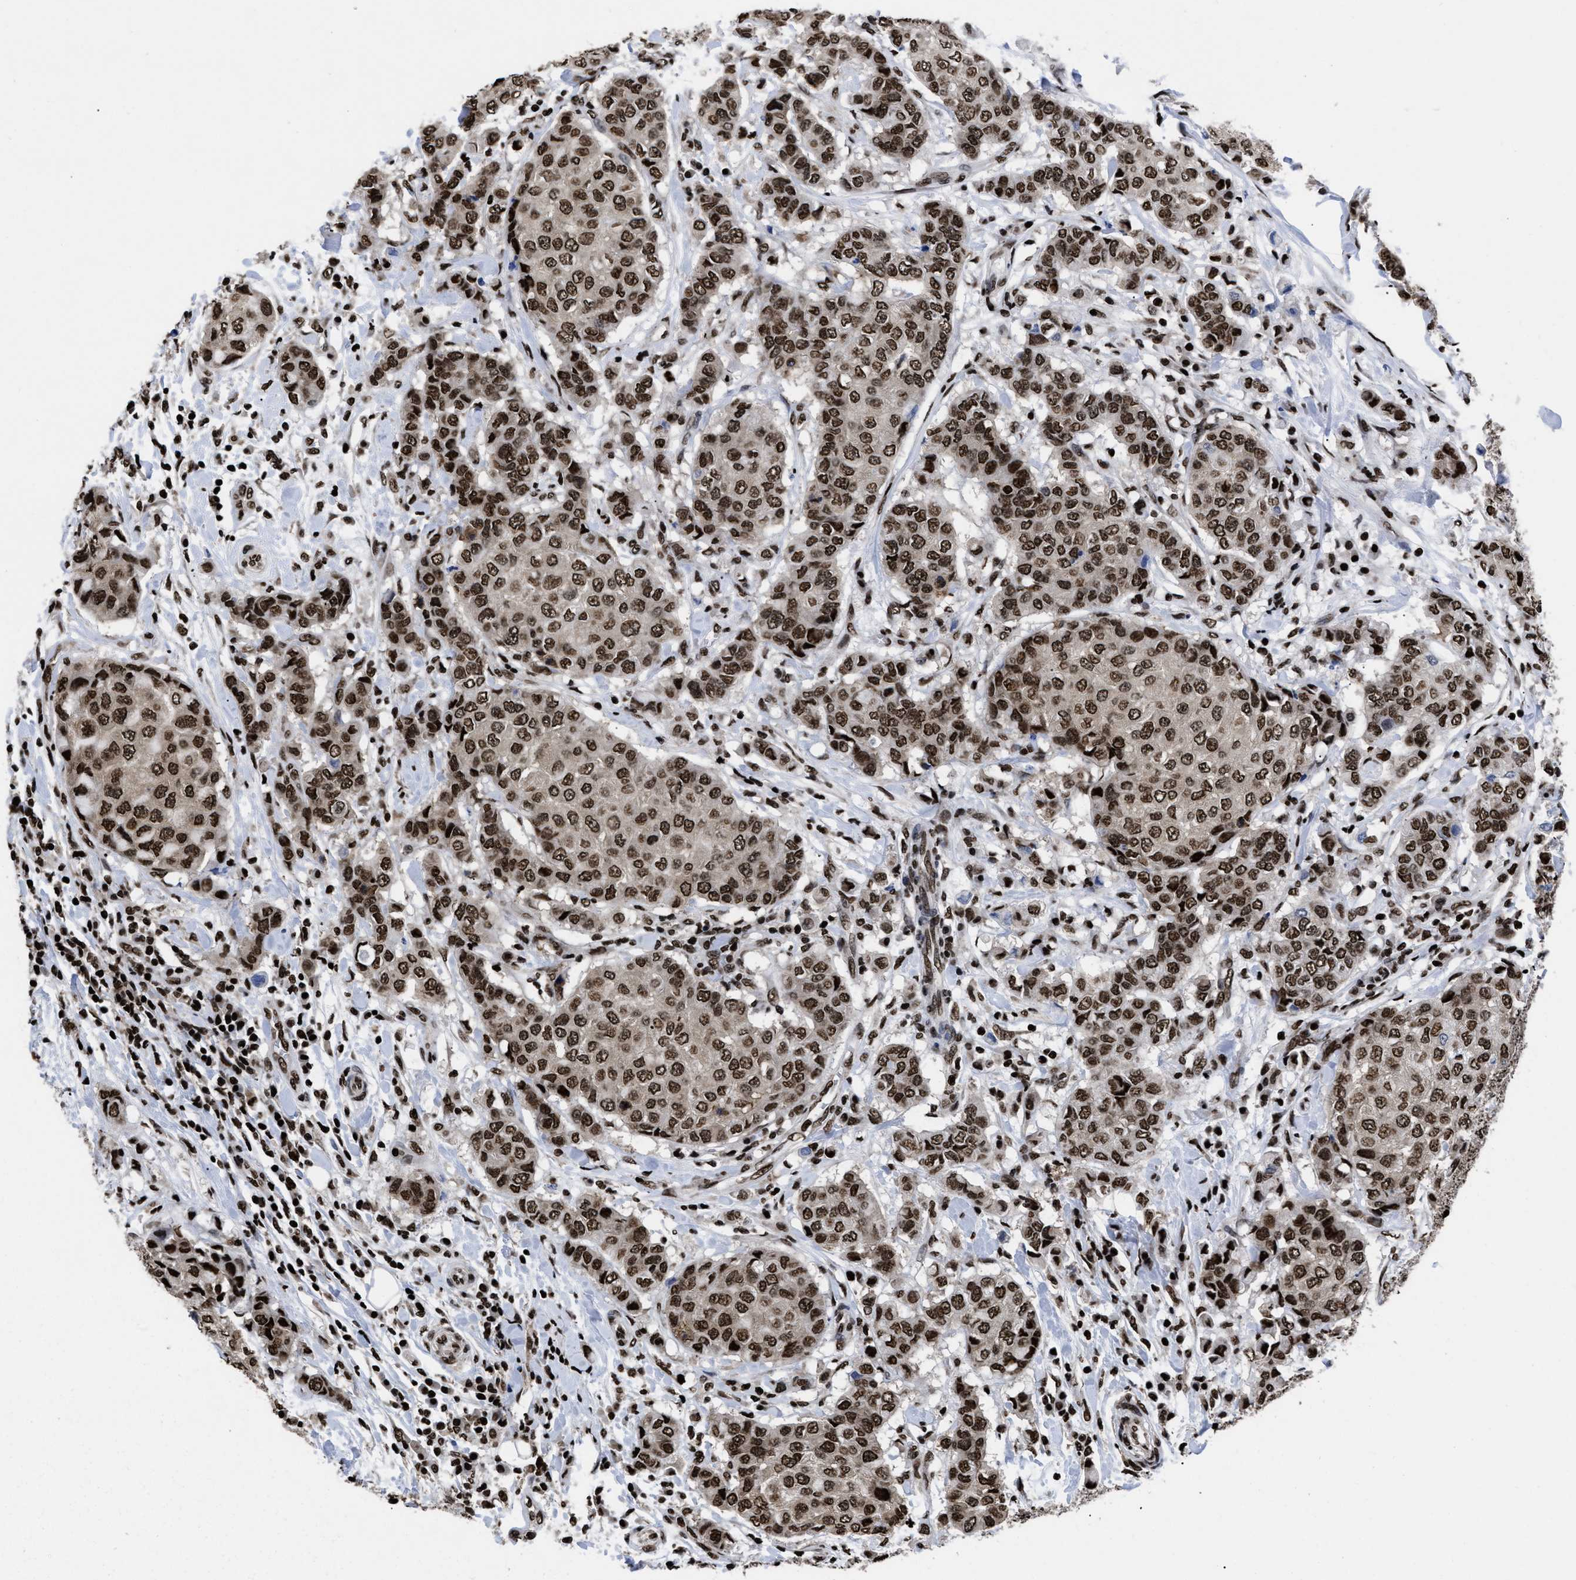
{"staining": {"intensity": "strong", "quantity": ">75%", "location": "nuclear"}, "tissue": "breast cancer", "cell_type": "Tumor cells", "image_type": "cancer", "snomed": [{"axis": "morphology", "description": "Duct carcinoma"}, {"axis": "topography", "description": "Breast"}], "caption": "Immunohistochemistry (IHC) (DAB) staining of breast intraductal carcinoma shows strong nuclear protein positivity in about >75% of tumor cells. The staining is performed using DAB brown chromogen to label protein expression. The nuclei are counter-stained blue using hematoxylin.", "gene": "CALHM3", "patient": {"sex": "female", "age": 27}}